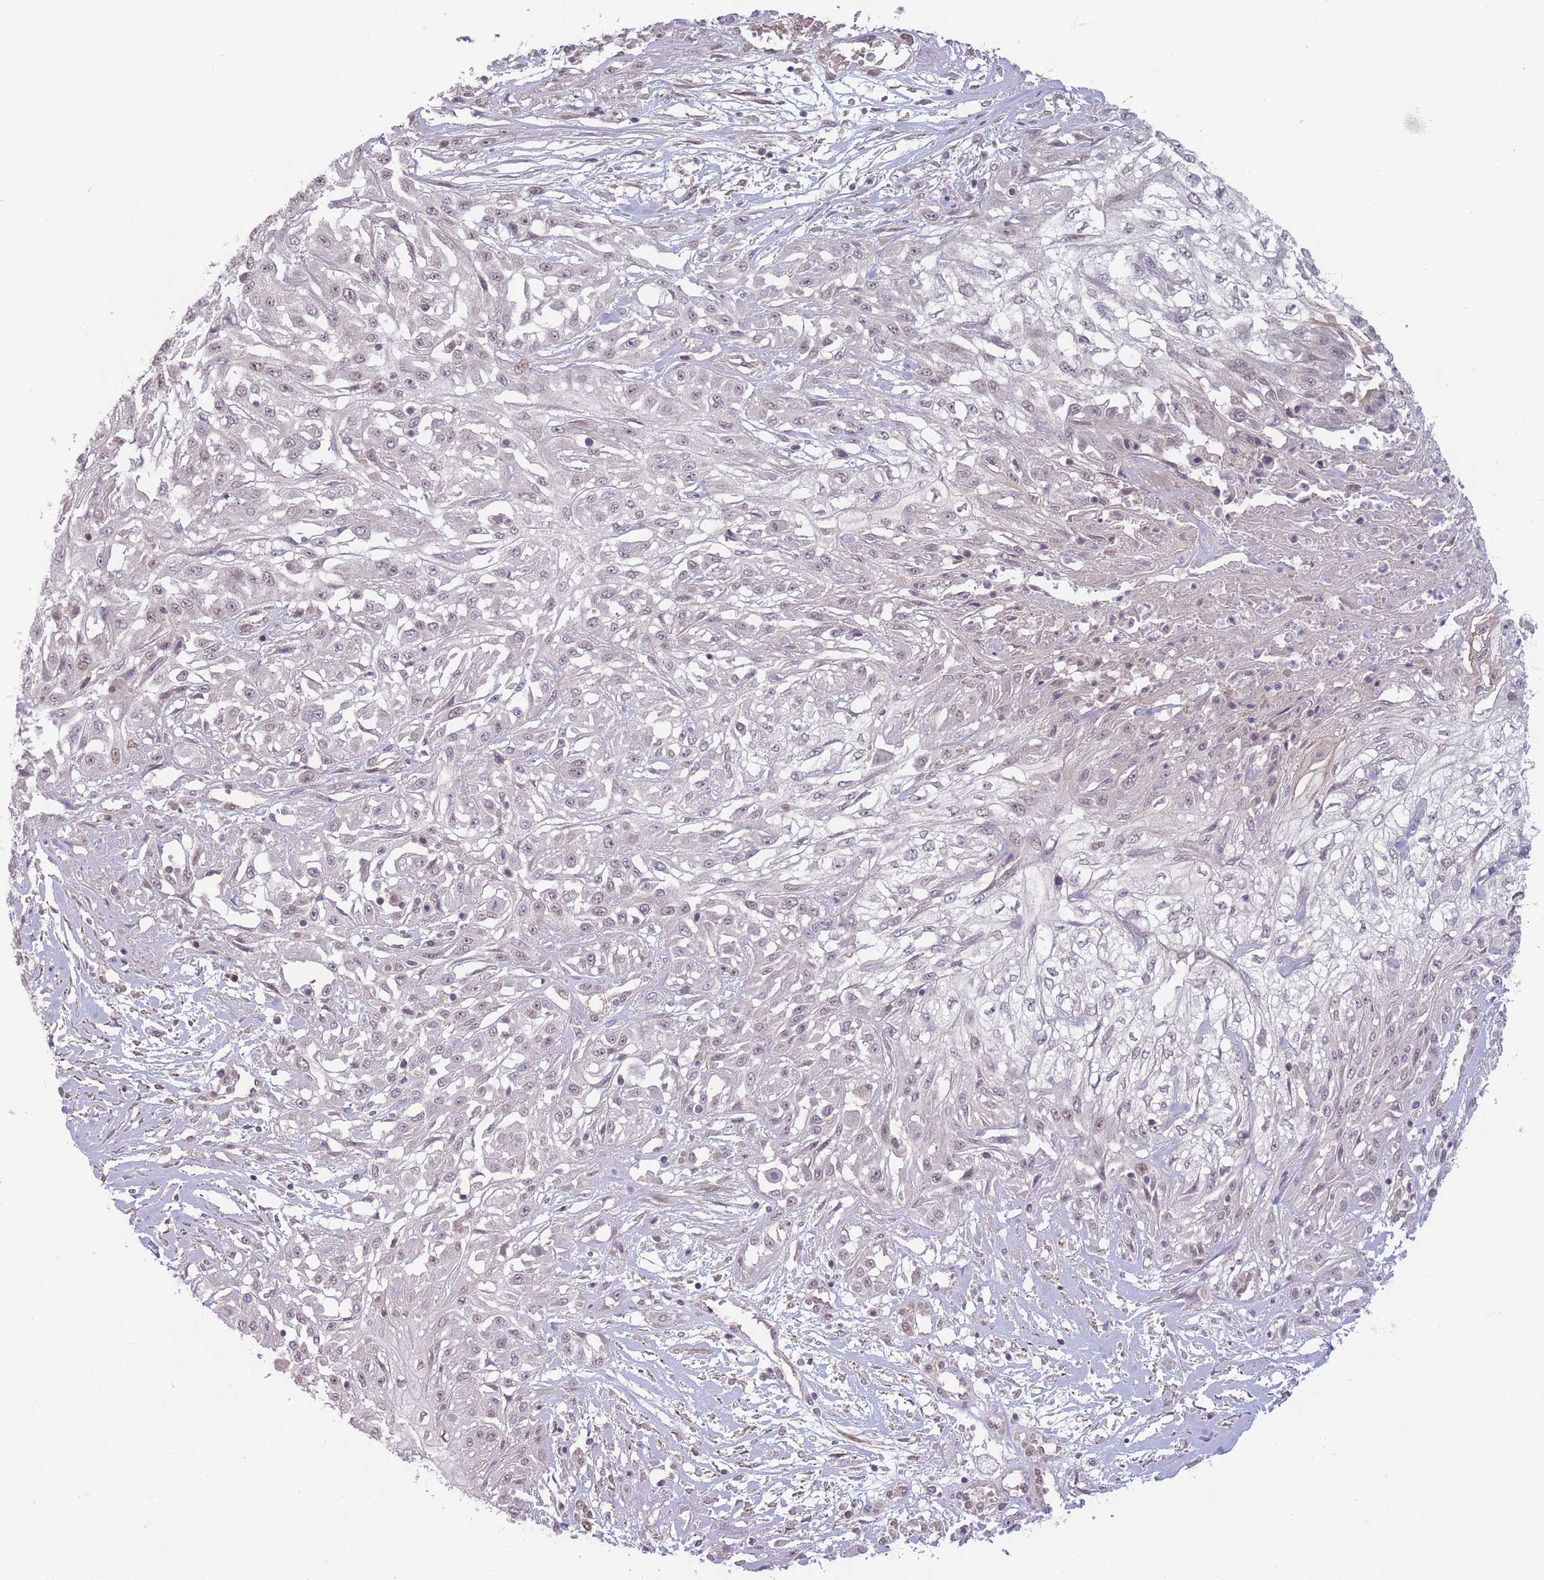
{"staining": {"intensity": "negative", "quantity": "none", "location": "none"}, "tissue": "skin cancer", "cell_type": "Tumor cells", "image_type": "cancer", "snomed": [{"axis": "morphology", "description": "Squamous cell carcinoma, NOS"}, {"axis": "morphology", "description": "Squamous cell carcinoma, metastatic, NOS"}, {"axis": "topography", "description": "Skin"}, {"axis": "topography", "description": "Lymph node"}], "caption": "This is an immunohistochemistry (IHC) histopathology image of human metastatic squamous cell carcinoma (skin). There is no expression in tumor cells.", "gene": "CCDC154", "patient": {"sex": "male", "age": 75}}